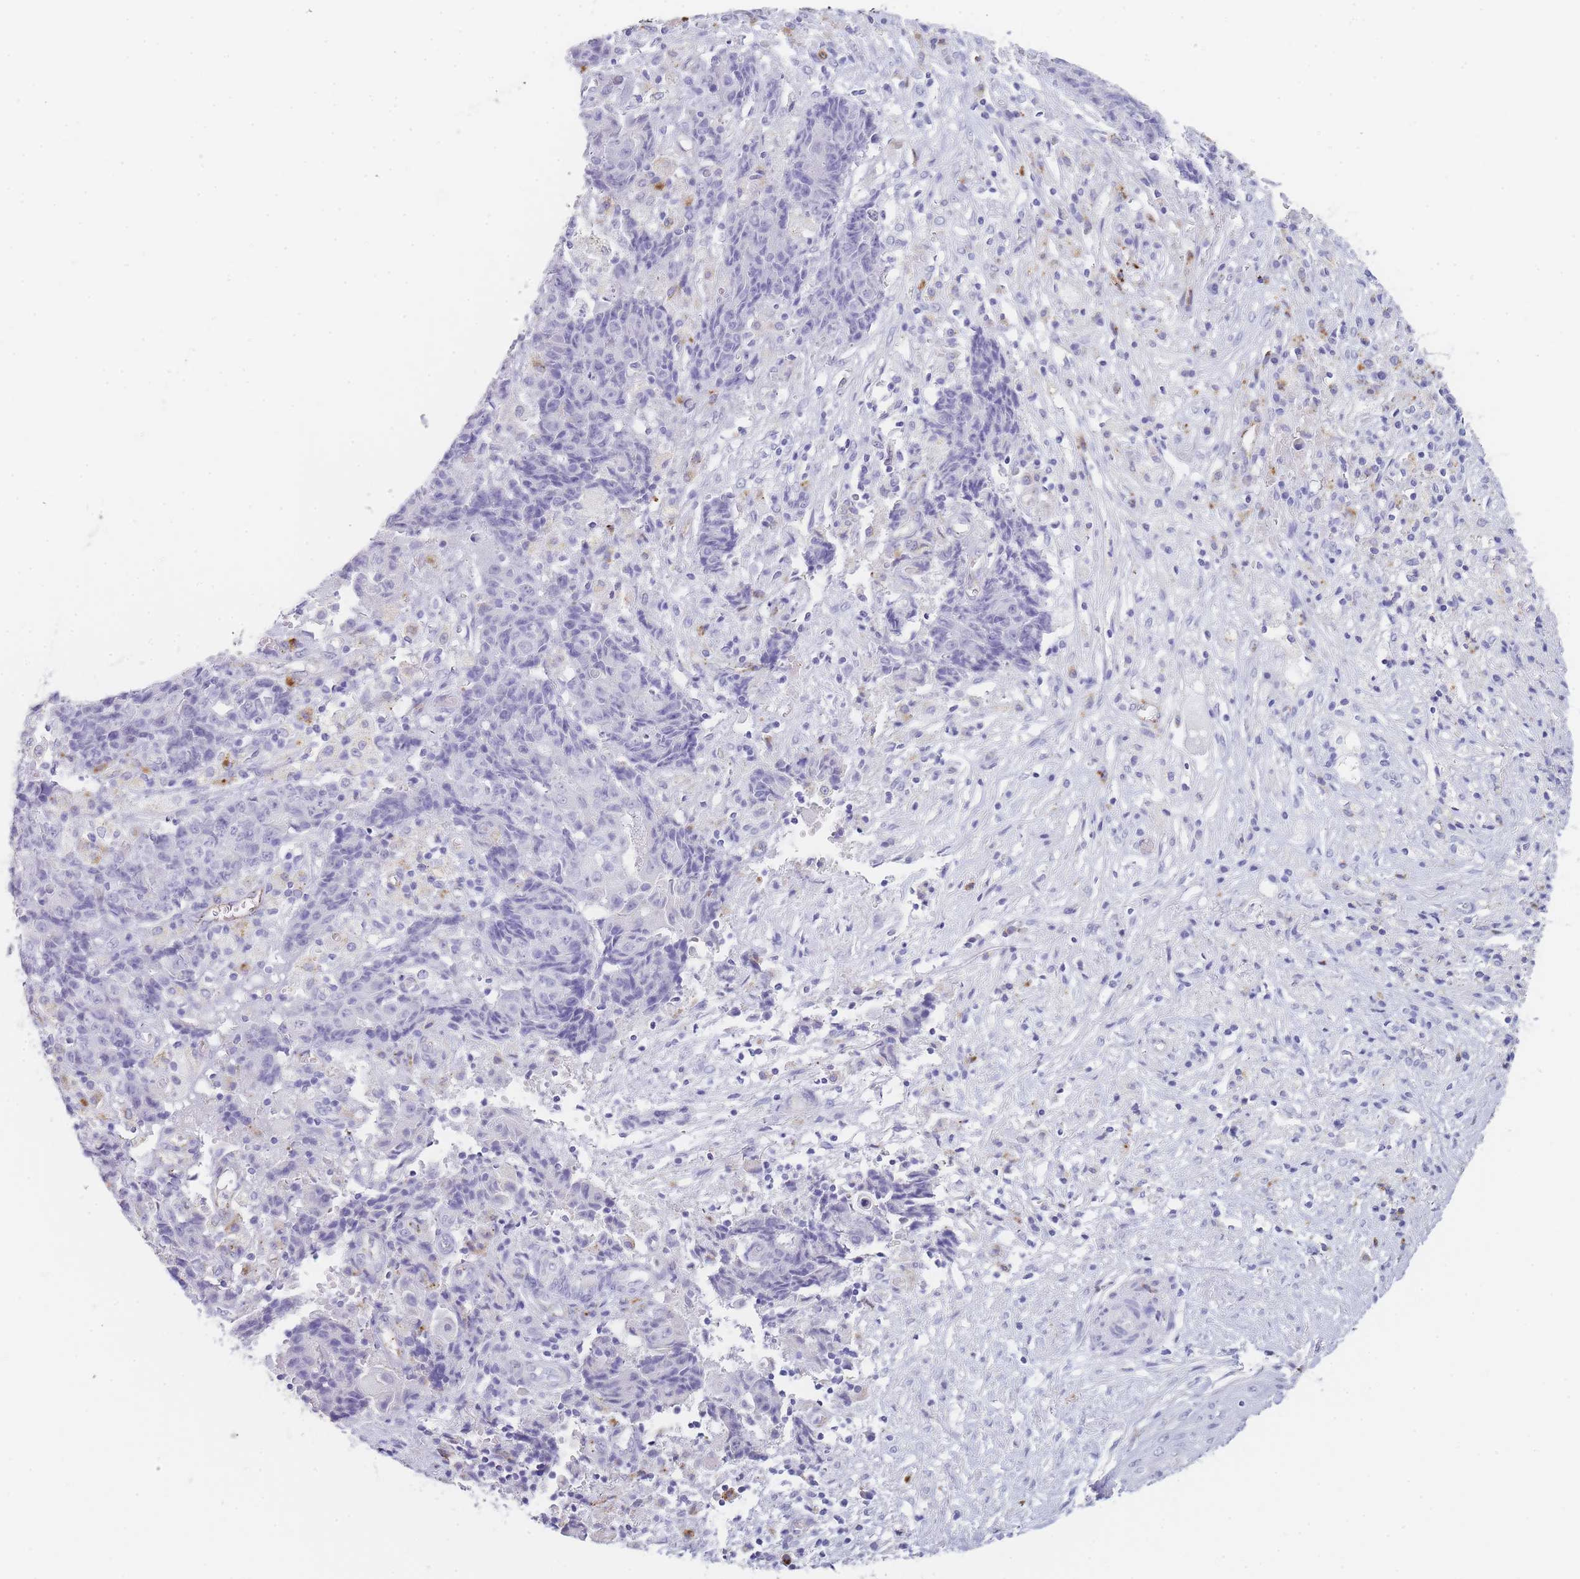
{"staining": {"intensity": "negative", "quantity": "none", "location": "none"}, "tissue": "ovarian cancer", "cell_type": "Tumor cells", "image_type": "cancer", "snomed": [{"axis": "morphology", "description": "Carcinoma, endometroid"}, {"axis": "topography", "description": "Ovary"}], "caption": "A high-resolution photomicrograph shows immunohistochemistry (IHC) staining of ovarian cancer (endometroid carcinoma), which shows no significant expression in tumor cells.", "gene": "RHO", "patient": {"sex": "female", "age": 42}}